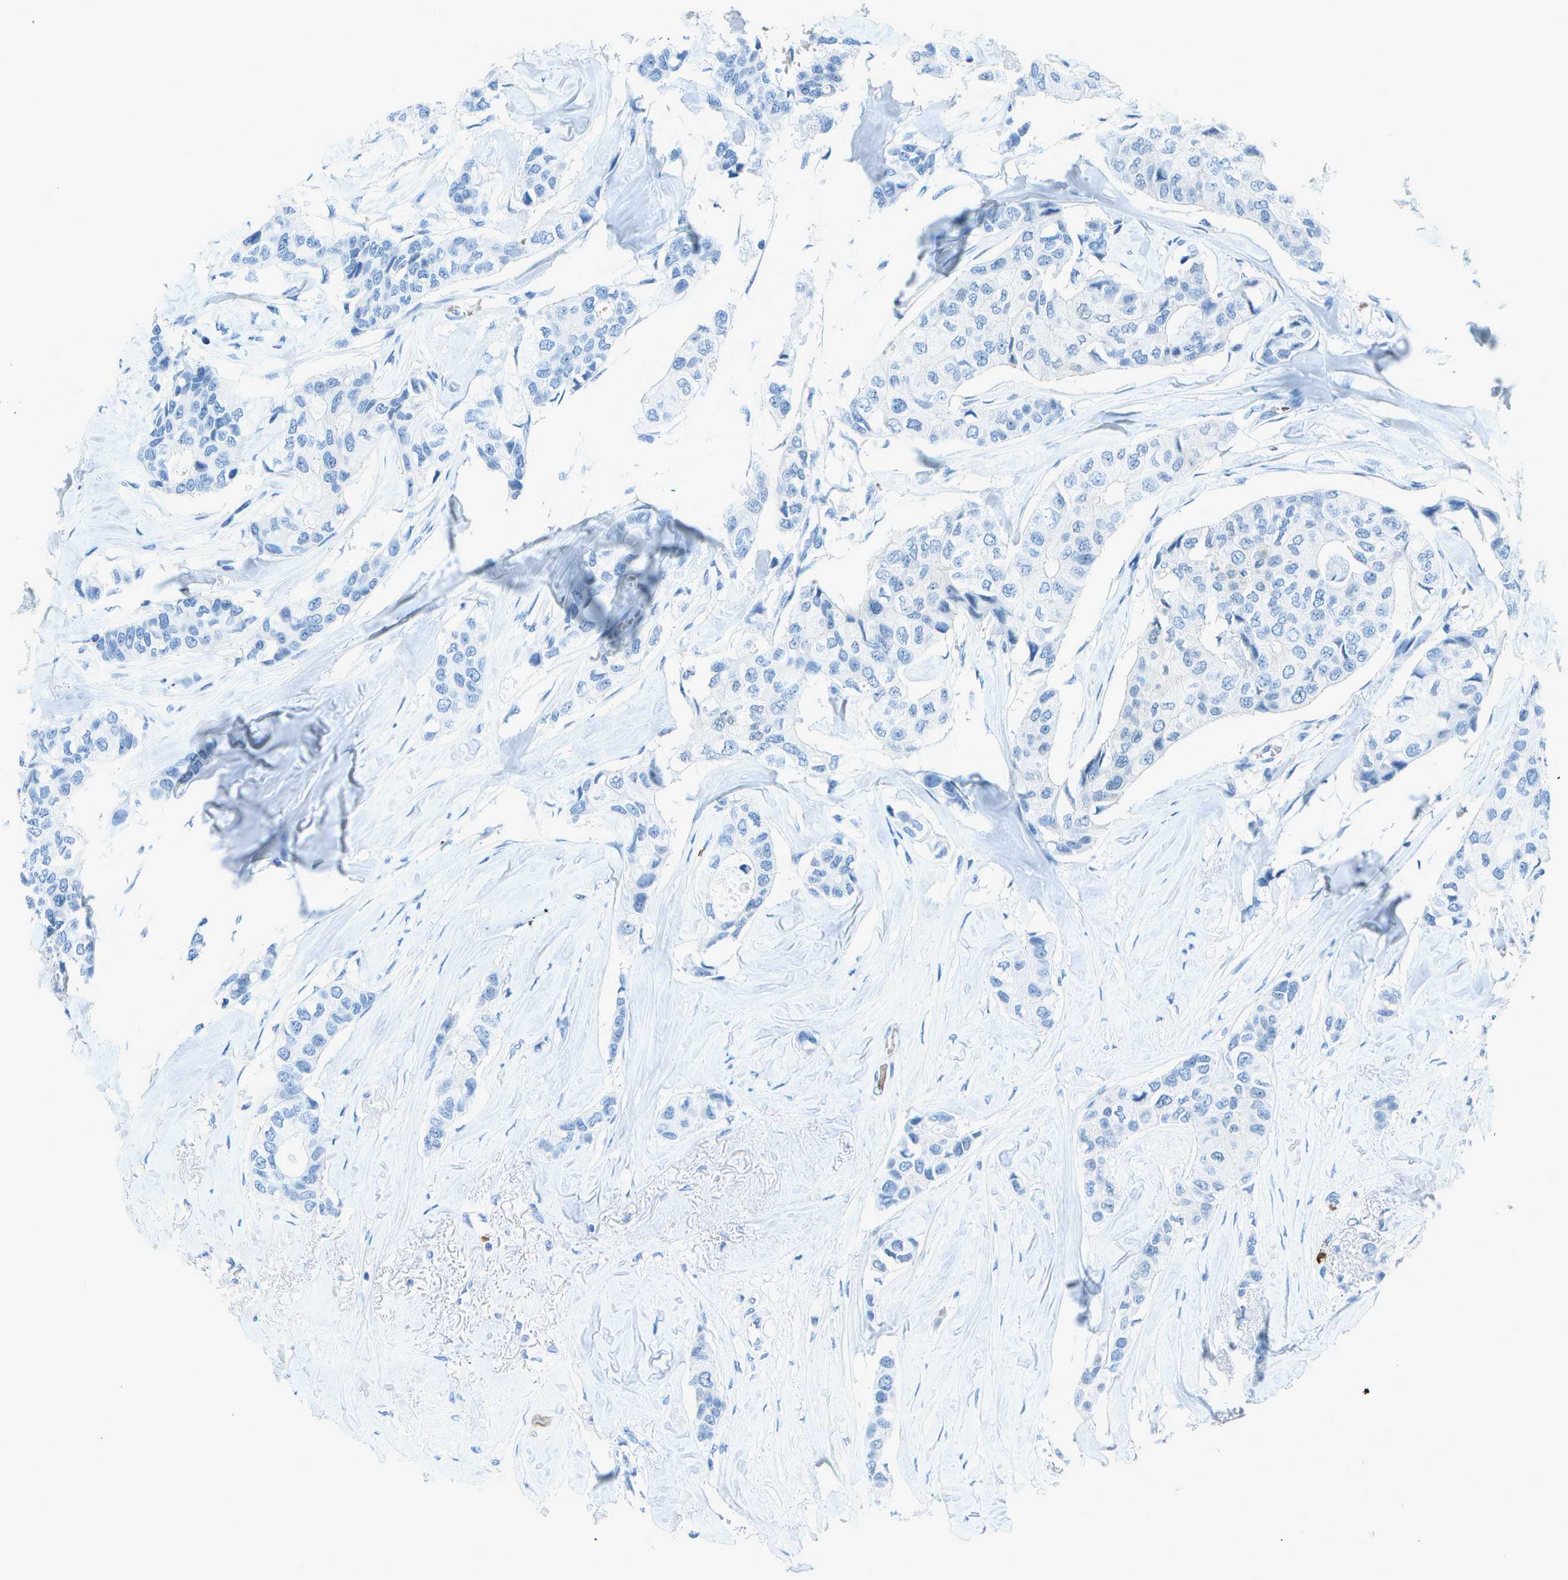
{"staining": {"intensity": "negative", "quantity": "none", "location": "none"}, "tissue": "breast cancer", "cell_type": "Tumor cells", "image_type": "cancer", "snomed": [{"axis": "morphology", "description": "Duct carcinoma"}, {"axis": "topography", "description": "Breast"}], "caption": "DAB immunohistochemical staining of human intraductal carcinoma (breast) reveals no significant positivity in tumor cells.", "gene": "ASL", "patient": {"sex": "female", "age": 80}}